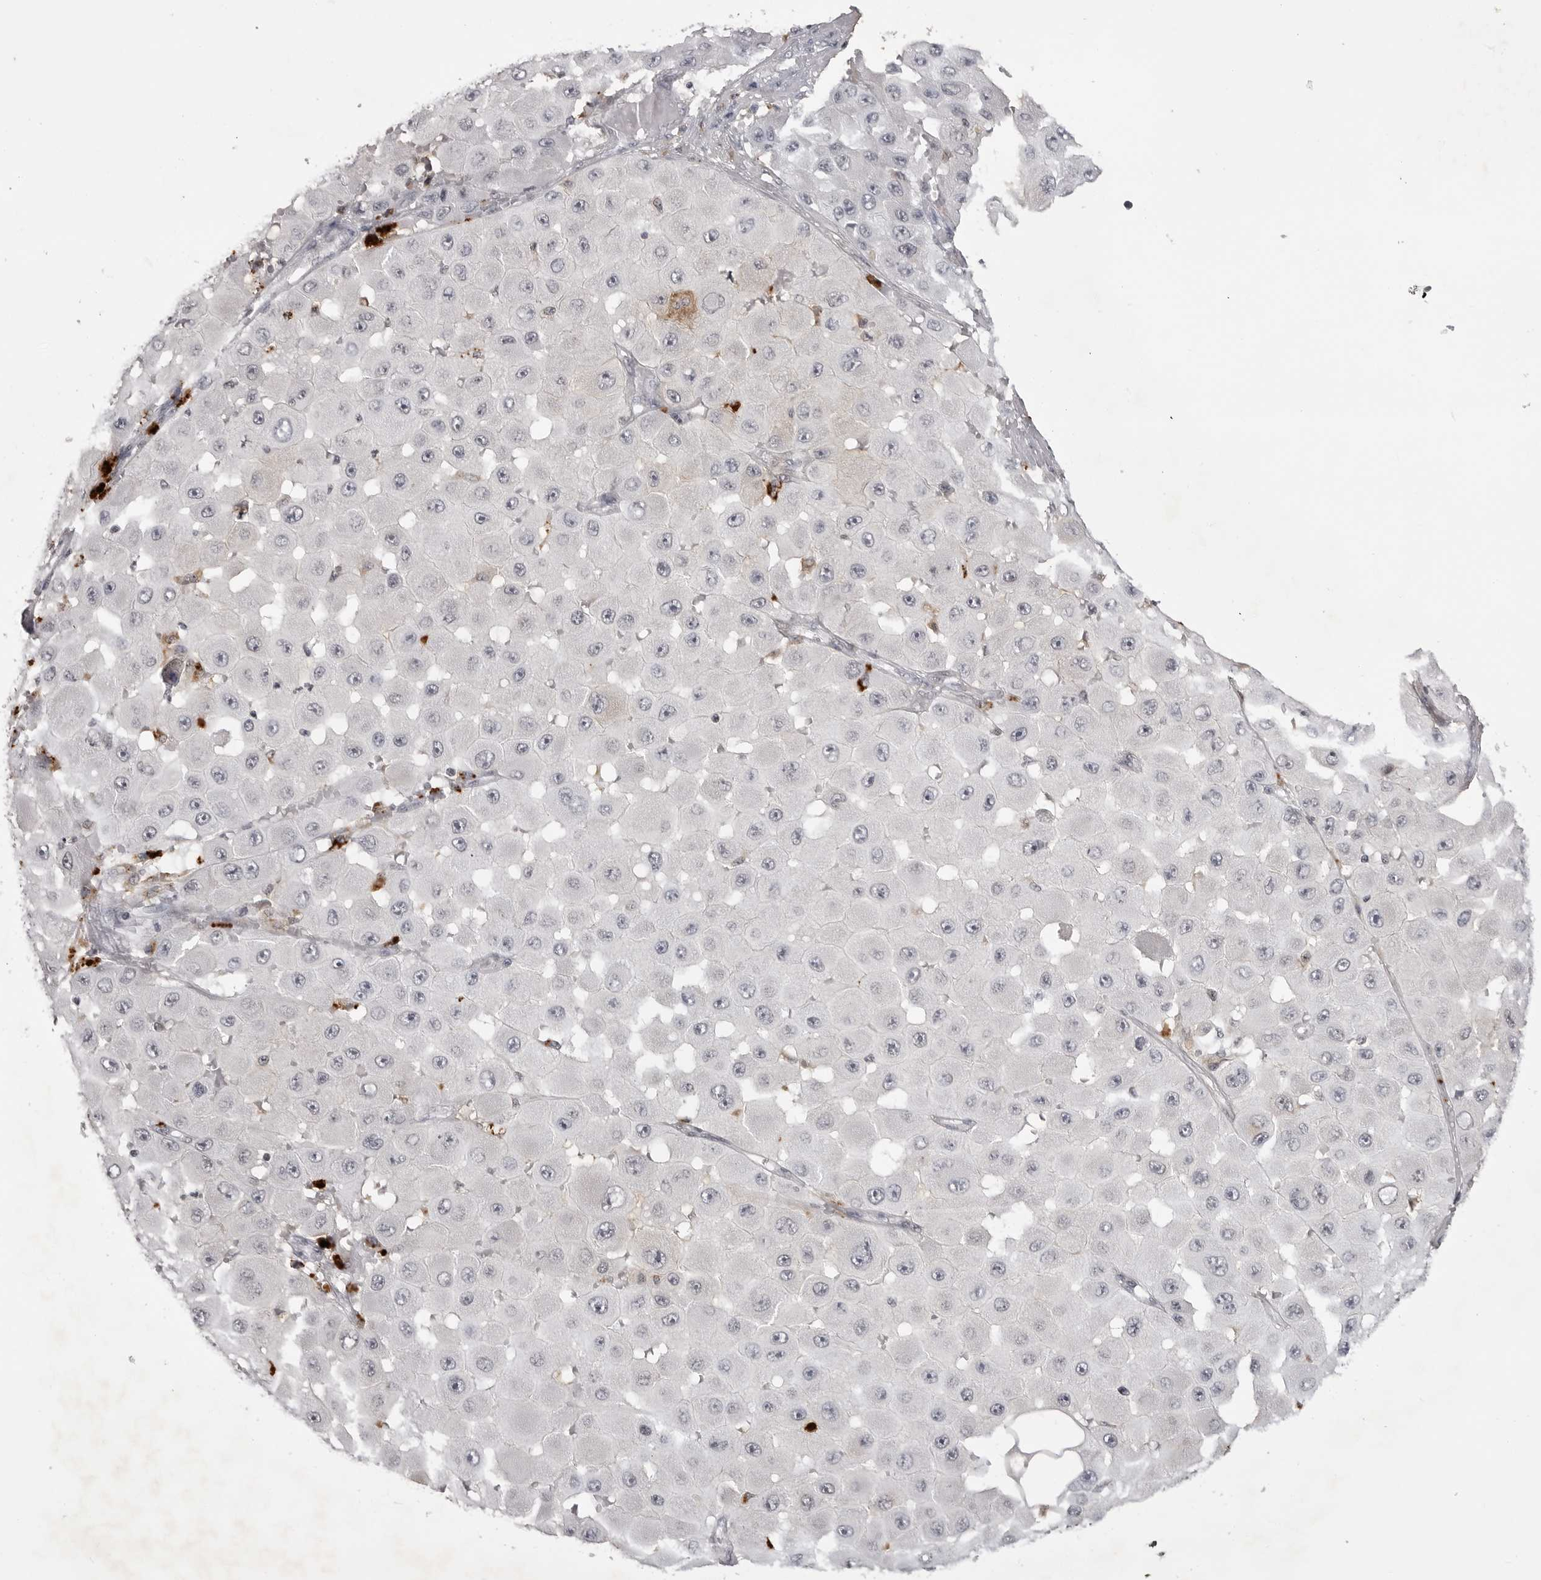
{"staining": {"intensity": "negative", "quantity": "none", "location": "none"}, "tissue": "melanoma", "cell_type": "Tumor cells", "image_type": "cancer", "snomed": [{"axis": "morphology", "description": "Malignant melanoma, NOS"}, {"axis": "topography", "description": "Skin"}], "caption": "Immunohistochemistry (IHC) of human melanoma displays no positivity in tumor cells. (DAB (3,3'-diaminobenzidine) IHC with hematoxylin counter stain).", "gene": "RRM1", "patient": {"sex": "female", "age": 81}}